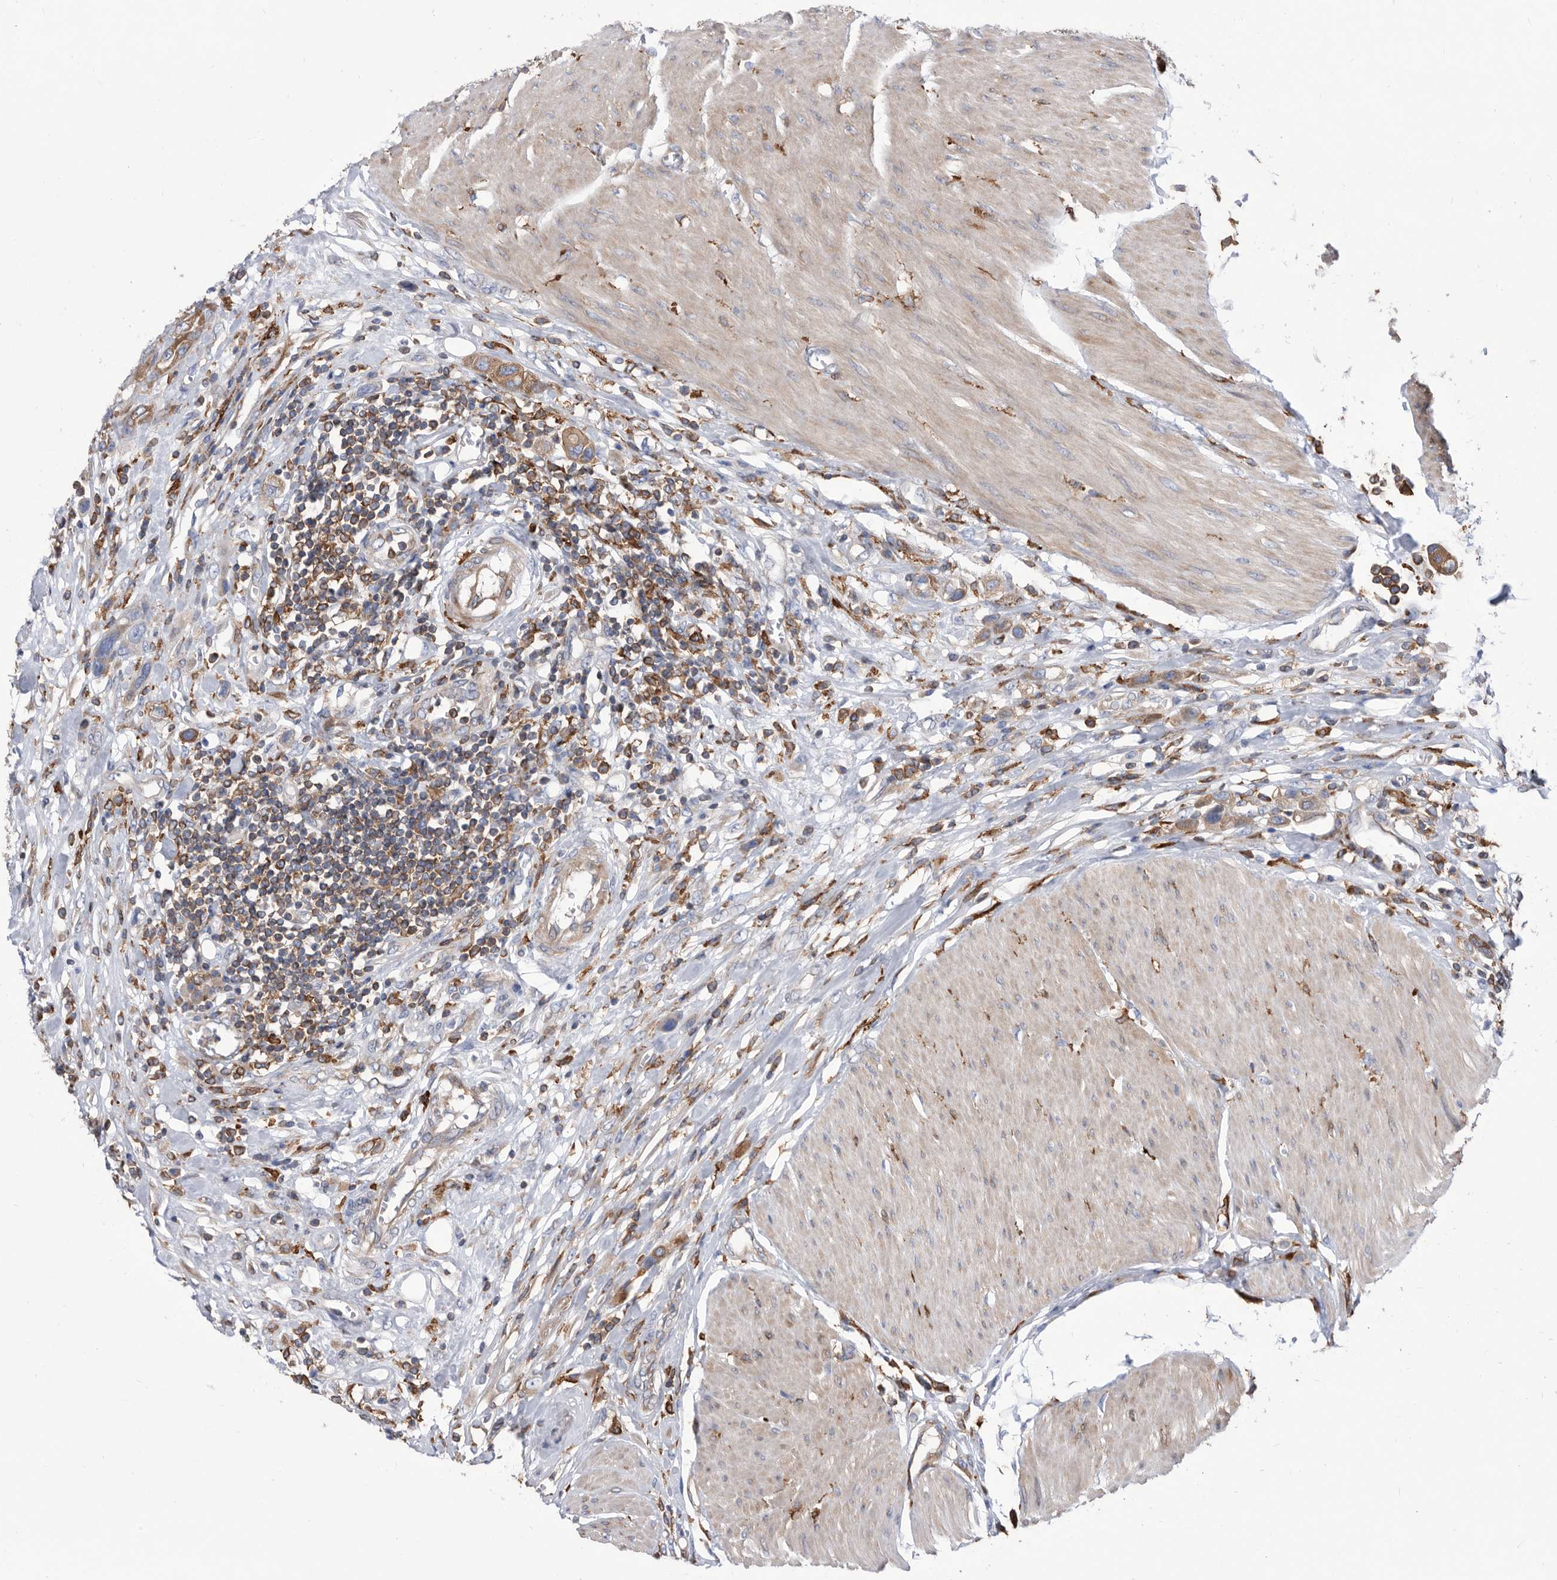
{"staining": {"intensity": "moderate", "quantity": ">75%", "location": "cytoplasmic/membranous"}, "tissue": "urothelial cancer", "cell_type": "Tumor cells", "image_type": "cancer", "snomed": [{"axis": "morphology", "description": "Urothelial carcinoma, High grade"}, {"axis": "topography", "description": "Urinary bladder"}], "caption": "Tumor cells show medium levels of moderate cytoplasmic/membranous staining in about >75% of cells in human urothelial carcinoma (high-grade).", "gene": "SMG7", "patient": {"sex": "male", "age": 50}}